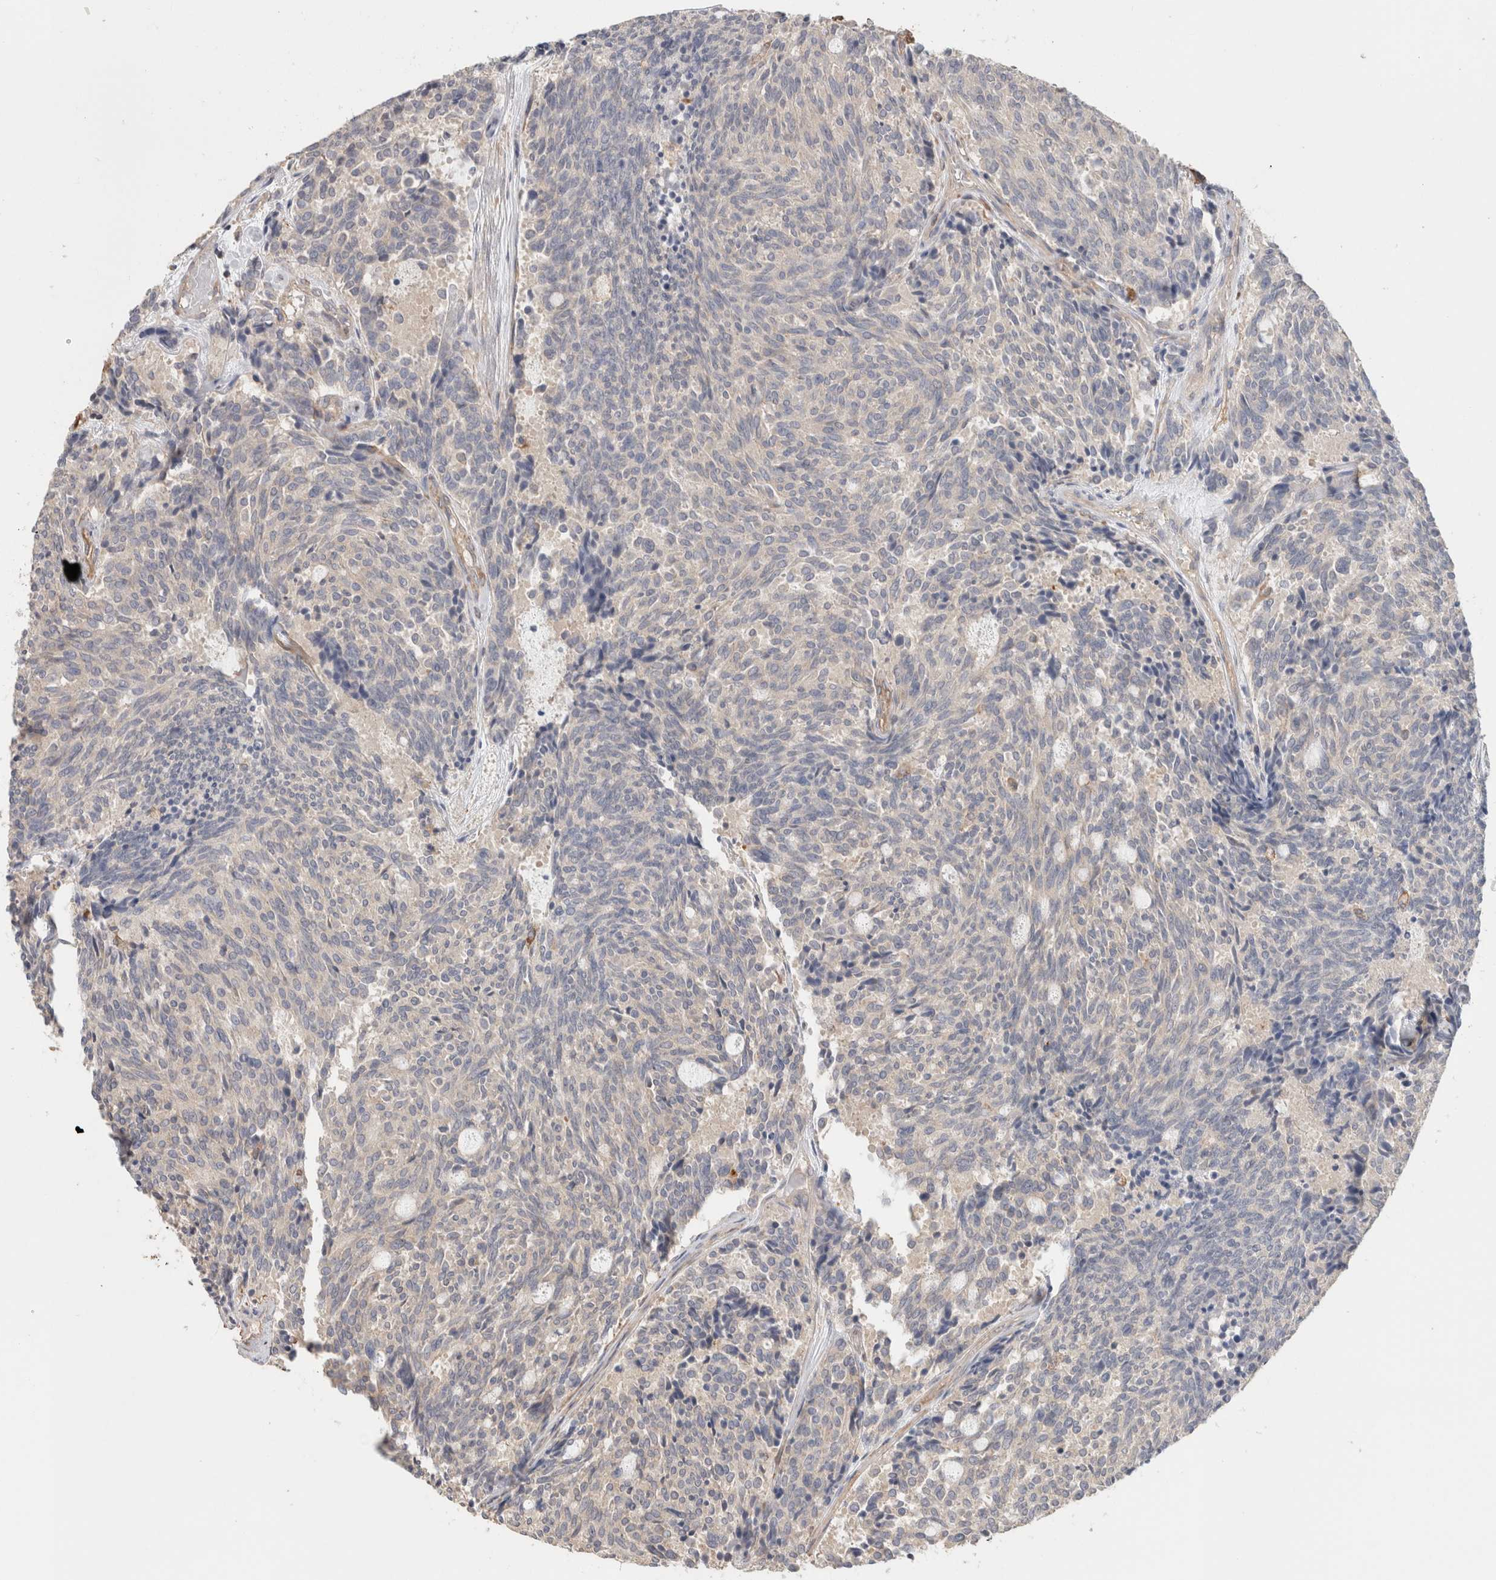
{"staining": {"intensity": "negative", "quantity": "none", "location": "none"}, "tissue": "carcinoid", "cell_type": "Tumor cells", "image_type": "cancer", "snomed": [{"axis": "morphology", "description": "Carcinoid, malignant, NOS"}, {"axis": "topography", "description": "Pancreas"}], "caption": "An IHC micrograph of malignant carcinoid is shown. There is no staining in tumor cells of malignant carcinoid. Brightfield microscopy of immunohistochemistry (IHC) stained with DAB (3,3'-diaminobenzidine) (brown) and hematoxylin (blue), captured at high magnification.", "gene": "CFAP418", "patient": {"sex": "female", "age": 54}}